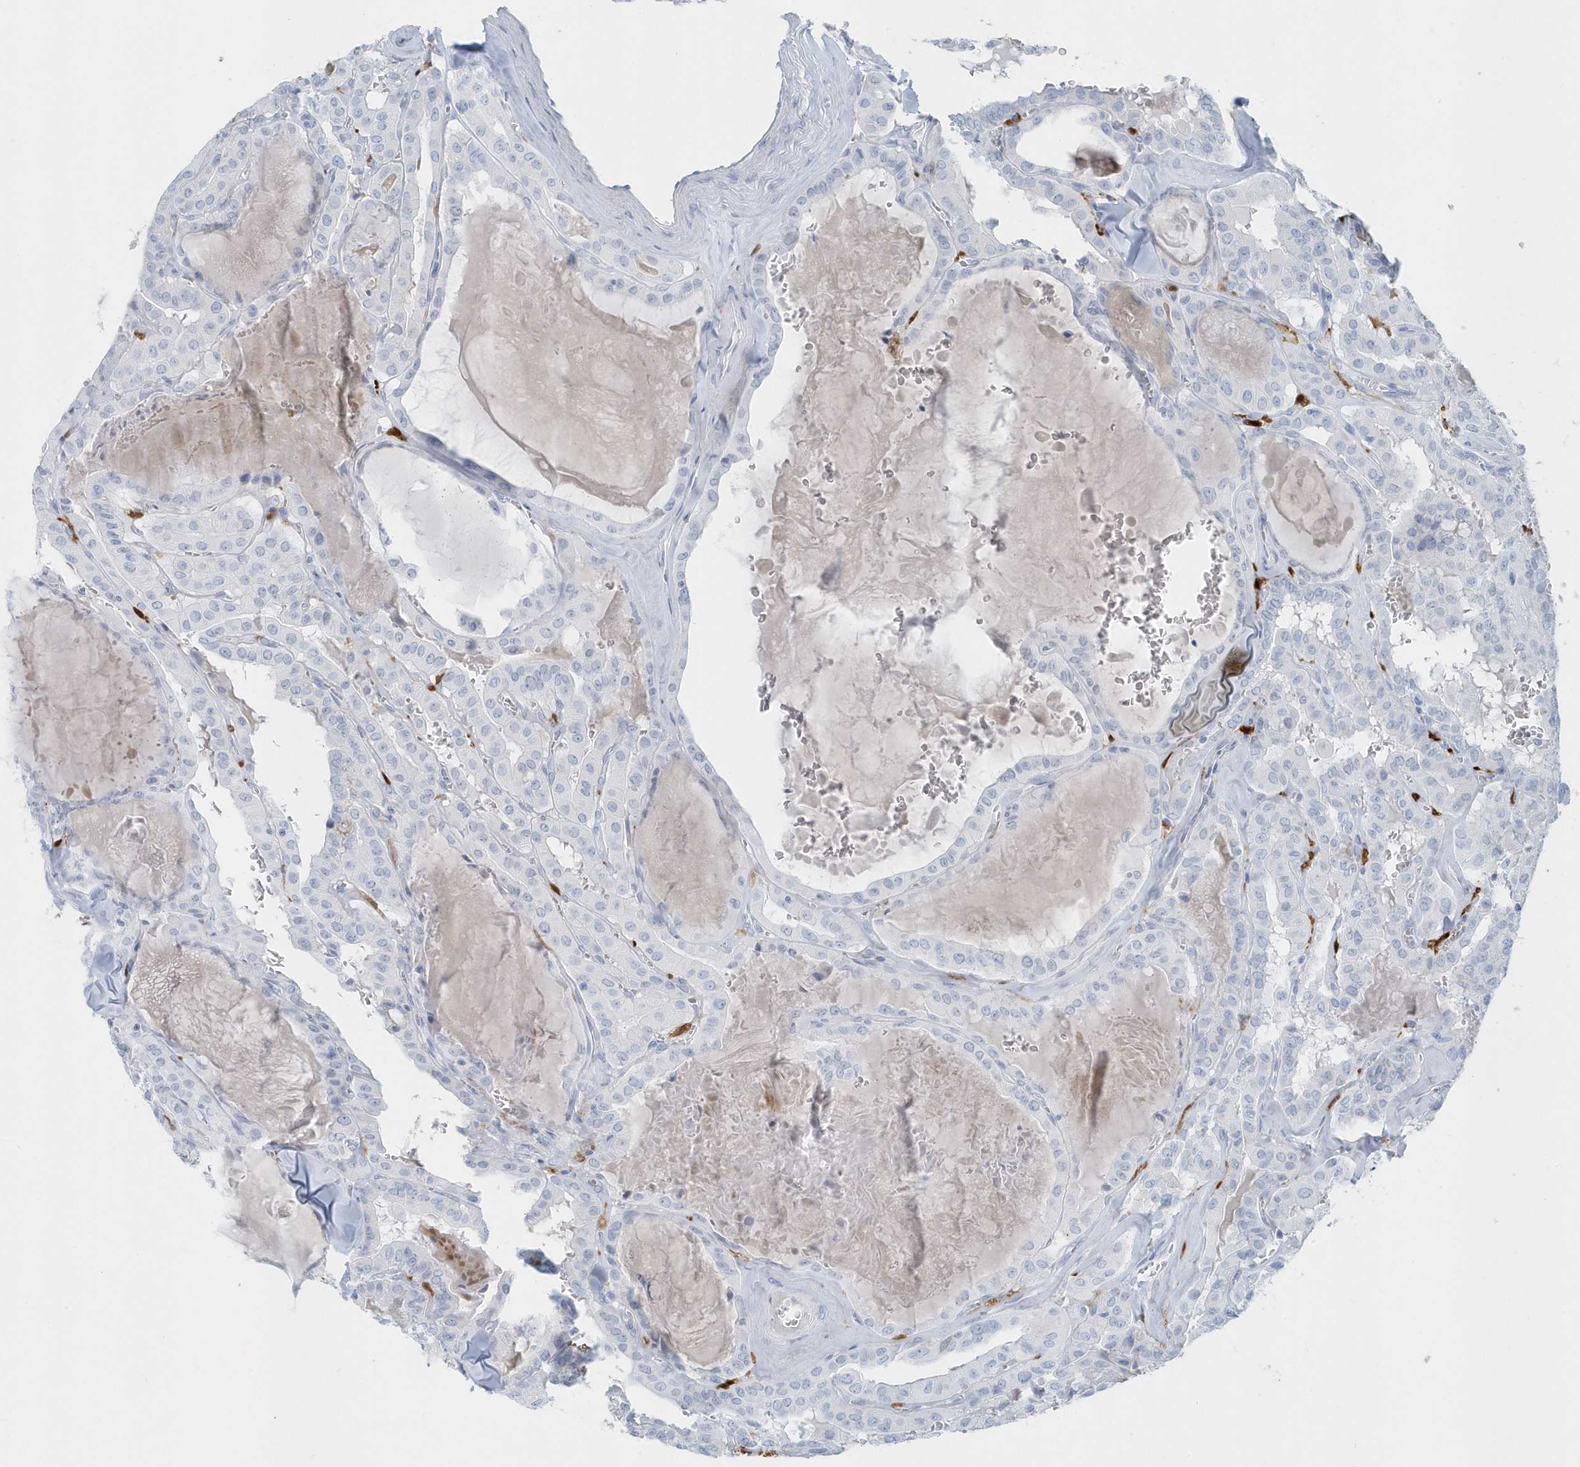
{"staining": {"intensity": "negative", "quantity": "none", "location": "none"}, "tissue": "thyroid cancer", "cell_type": "Tumor cells", "image_type": "cancer", "snomed": [{"axis": "morphology", "description": "Papillary adenocarcinoma, NOS"}, {"axis": "topography", "description": "Thyroid gland"}], "caption": "DAB immunohistochemical staining of thyroid cancer reveals no significant staining in tumor cells.", "gene": "FAM98A", "patient": {"sex": "male", "age": 52}}